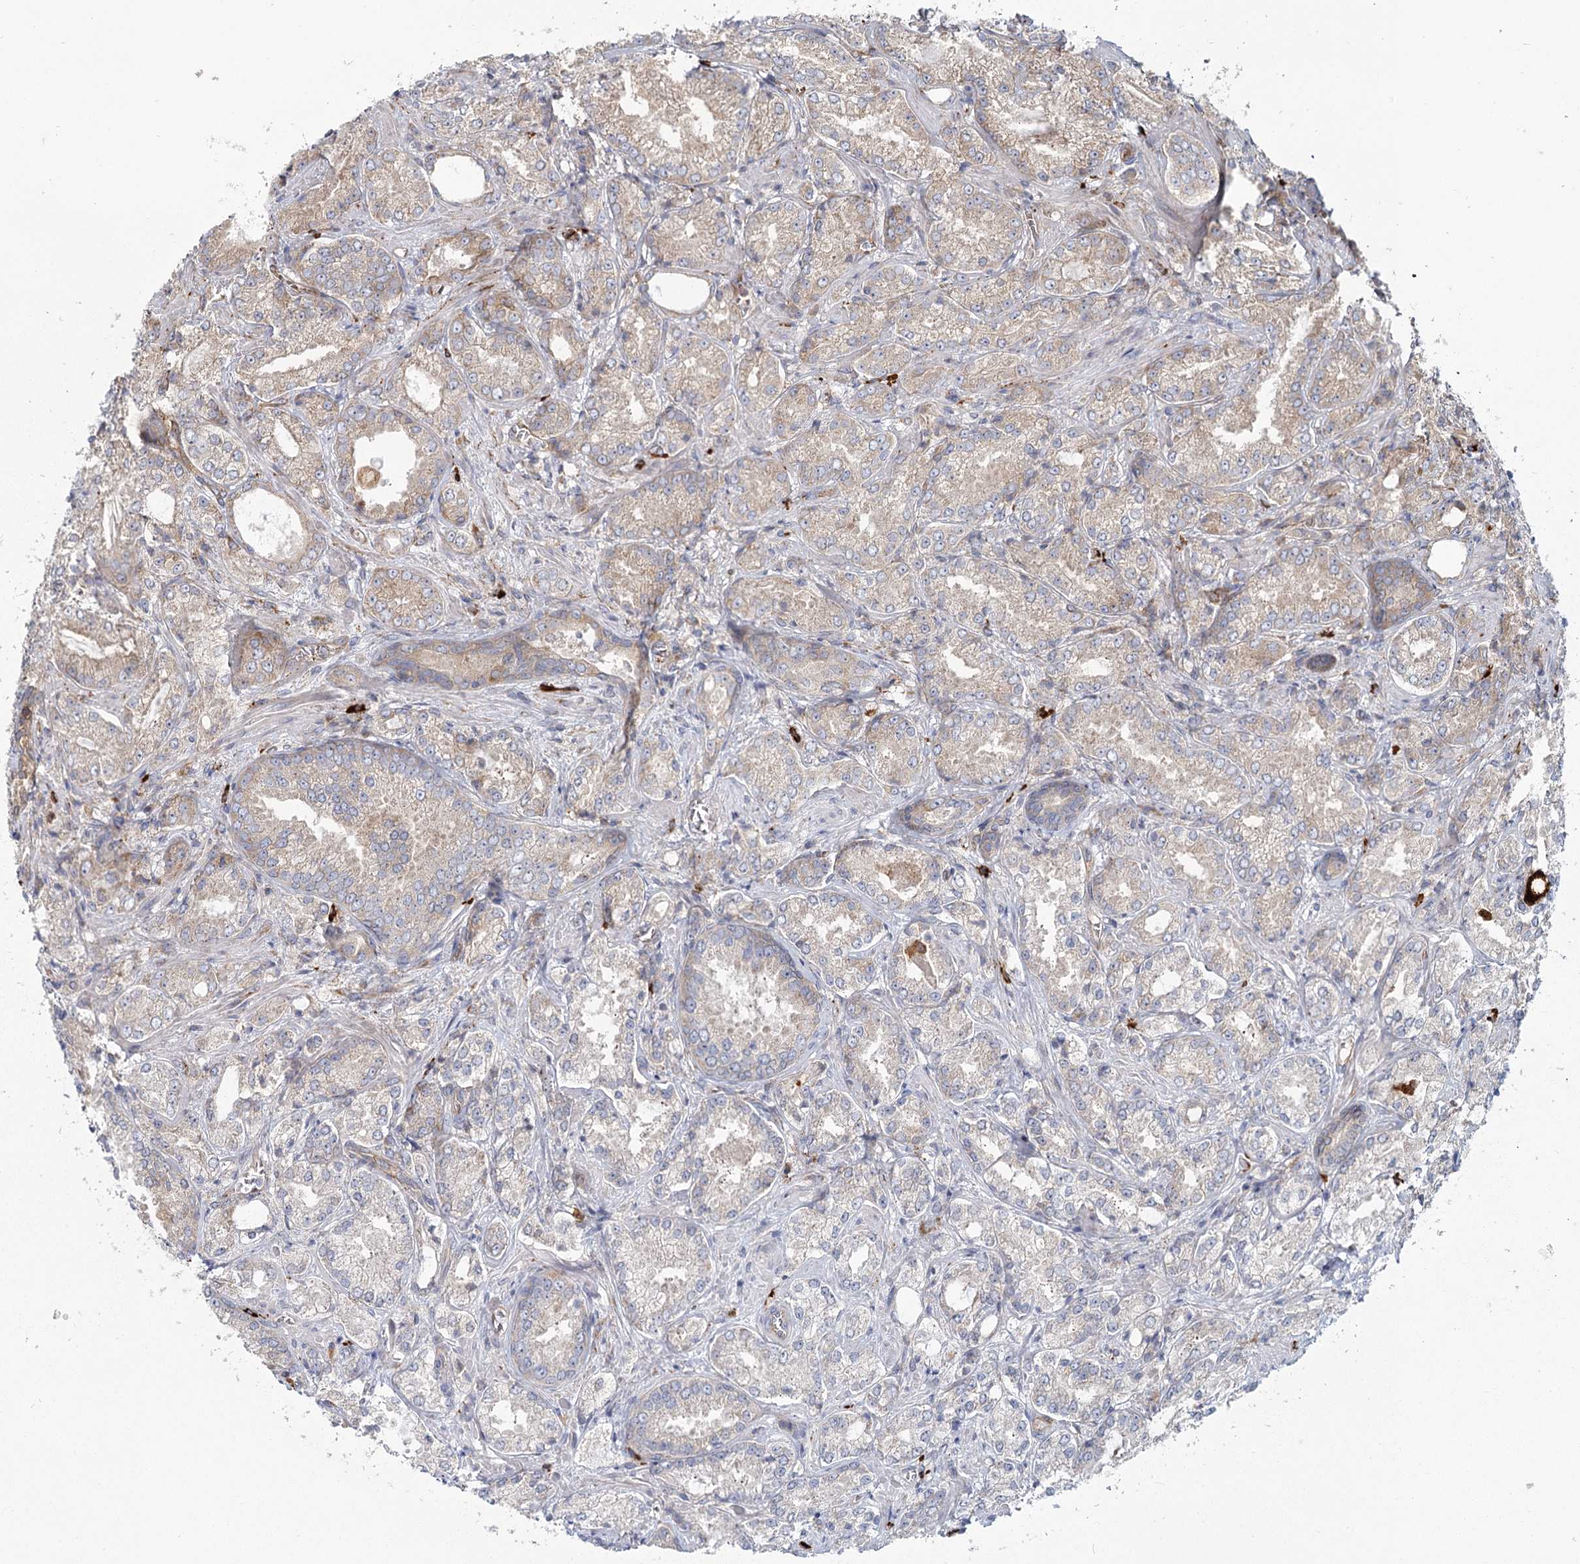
{"staining": {"intensity": "moderate", "quantity": "25%-75%", "location": "cytoplasmic/membranous"}, "tissue": "prostate cancer", "cell_type": "Tumor cells", "image_type": "cancer", "snomed": [{"axis": "morphology", "description": "Adenocarcinoma, Low grade"}, {"axis": "topography", "description": "Prostate"}], "caption": "Brown immunohistochemical staining in human prostate cancer reveals moderate cytoplasmic/membranous positivity in about 25%-75% of tumor cells. (DAB (3,3'-diaminobenzidine) = brown stain, brightfield microscopy at high magnification).", "gene": "HARS2", "patient": {"sex": "male", "age": 74}}